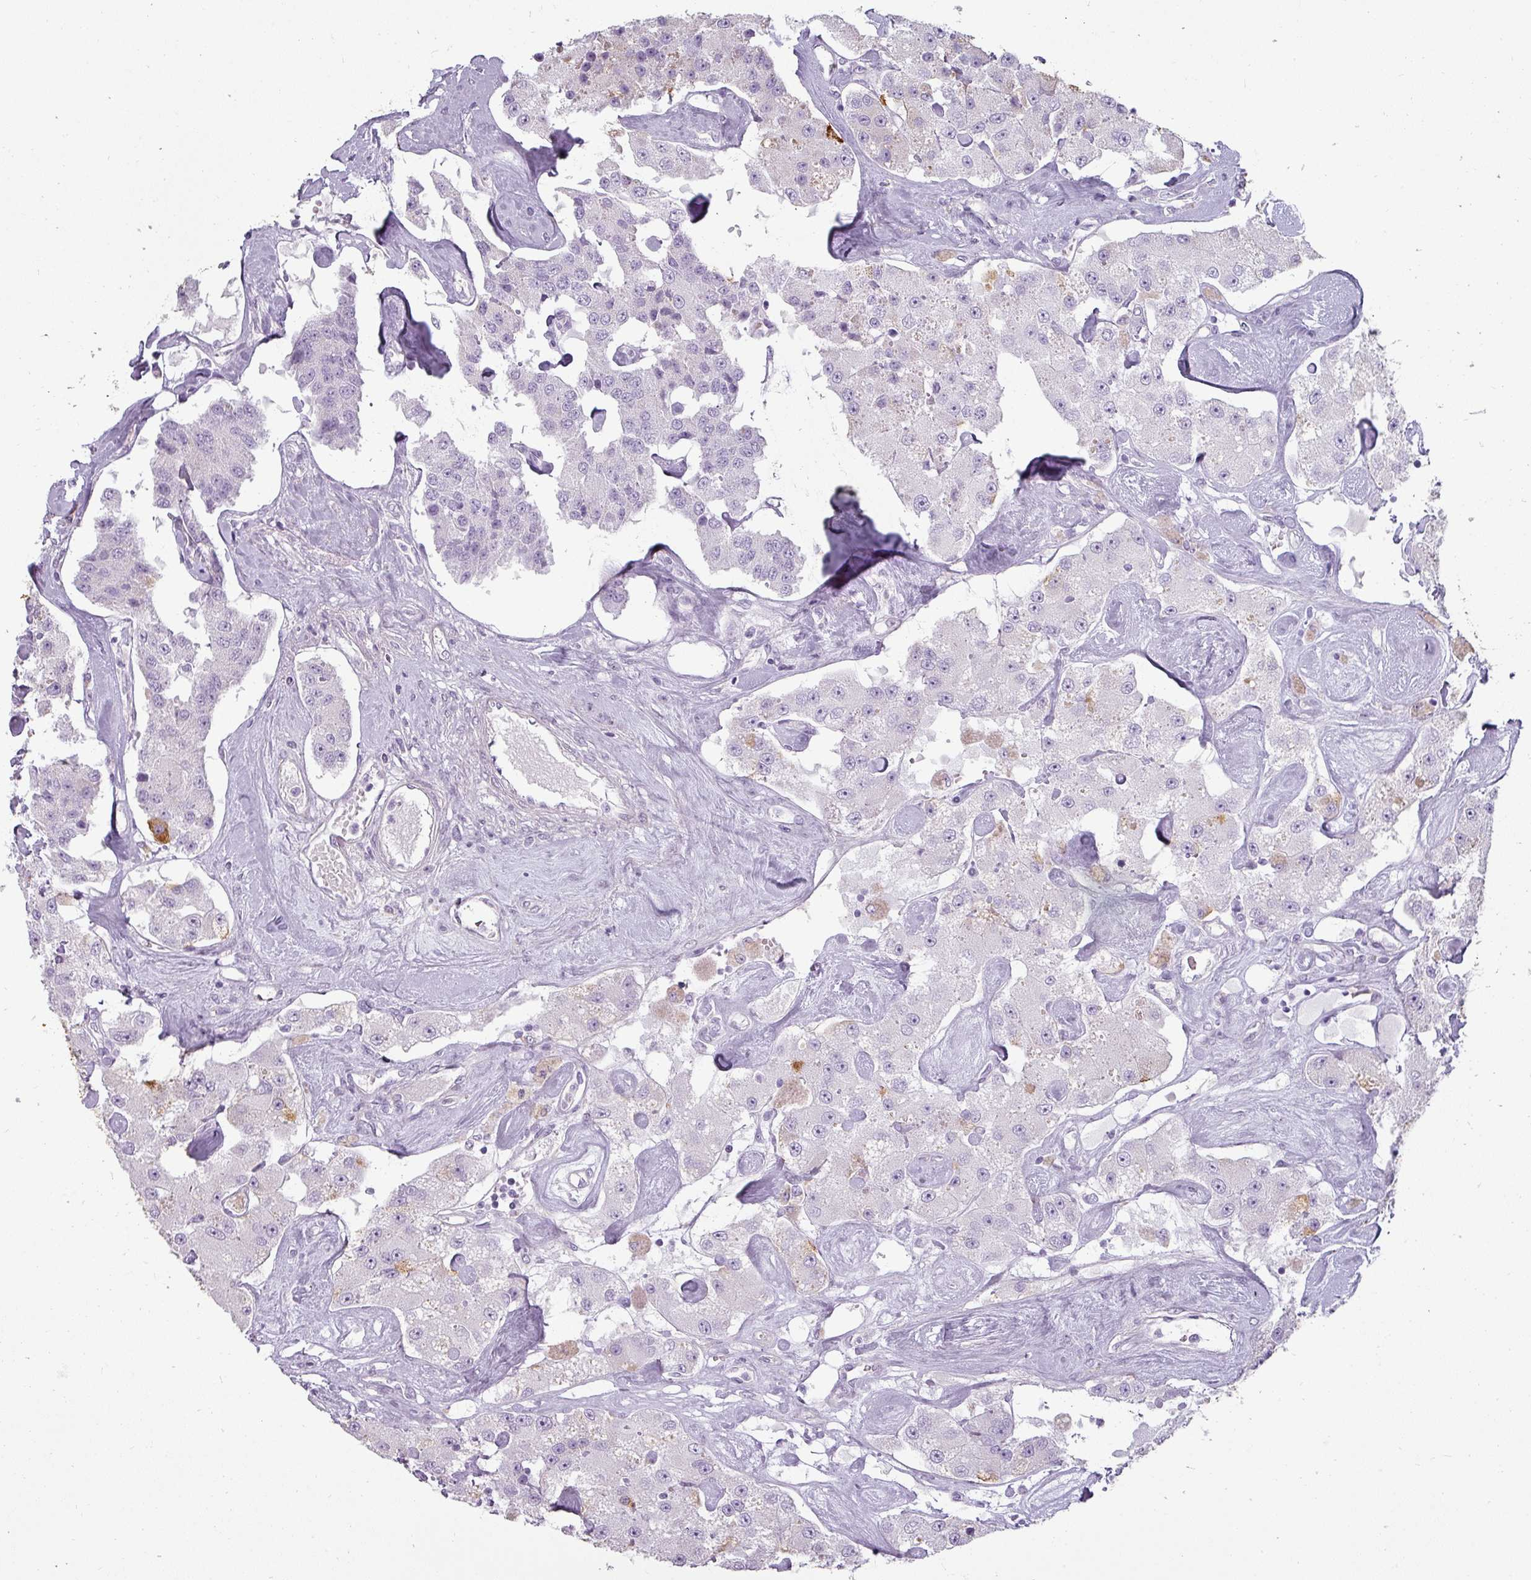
{"staining": {"intensity": "strong", "quantity": "<25%", "location": "cytoplasmic/membranous"}, "tissue": "carcinoid", "cell_type": "Tumor cells", "image_type": "cancer", "snomed": [{"axis": "morphology", "description": "Carcinoid, malignant, NOS"}, {"axis": "topography", "description": "Pancreas"}], "caption": "The photomicrograph shows staining of carcinoid, revealing strong cytoplasmic/membranous protein expression (brown color) within tumor cells.", "gene": "ASB1", "patient": {"sex": "male", "age": 41}}